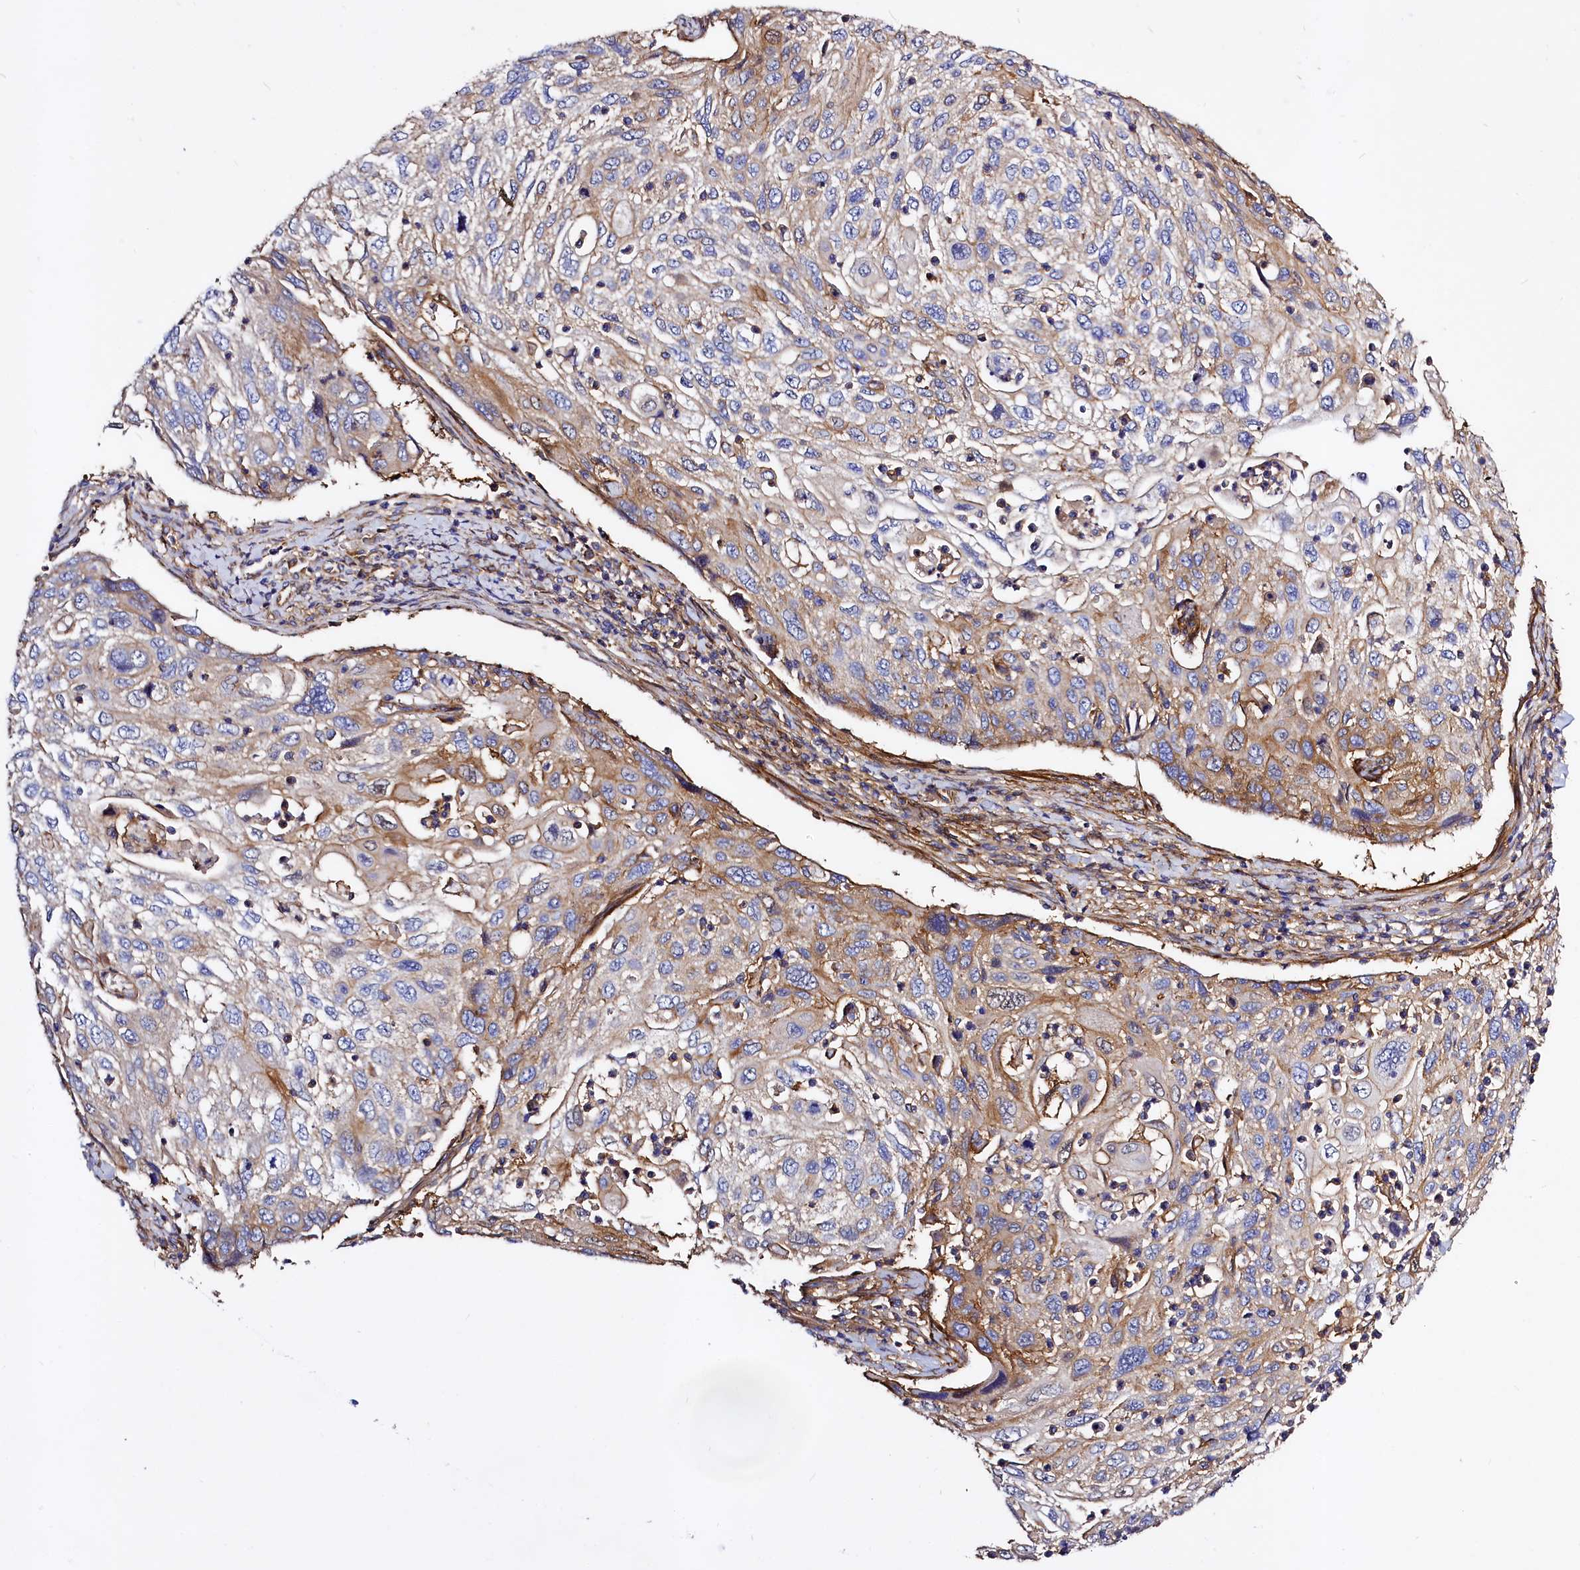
{"staining": {"intensity": "moderate", "quantity": "<25%", "location": "cytoplasmic/membranous"}, "tissue": "cervical cancer", "cell_type": "Tumor cells", "image_type": "cancer", "snomed": [{"axis": "morphology", "description": "Squamous cell carcinoma, NOS"}, {"axis": "topography", "description": "Cervix"}], "caption": "Protein expression analysis of human cervical cancer (squamous cell carcinoma) reveals moderate cytoplasmic/membranous expression in approximately <25% of tumor cells. The staining was performed using DAB (3,3'-diaminobenzidine), with brown indicating positive protein expression. Nuclei are stained blue with hematoxylin.", "gene": "ANO6", "patient": {"sex": "female", "age": 70}}